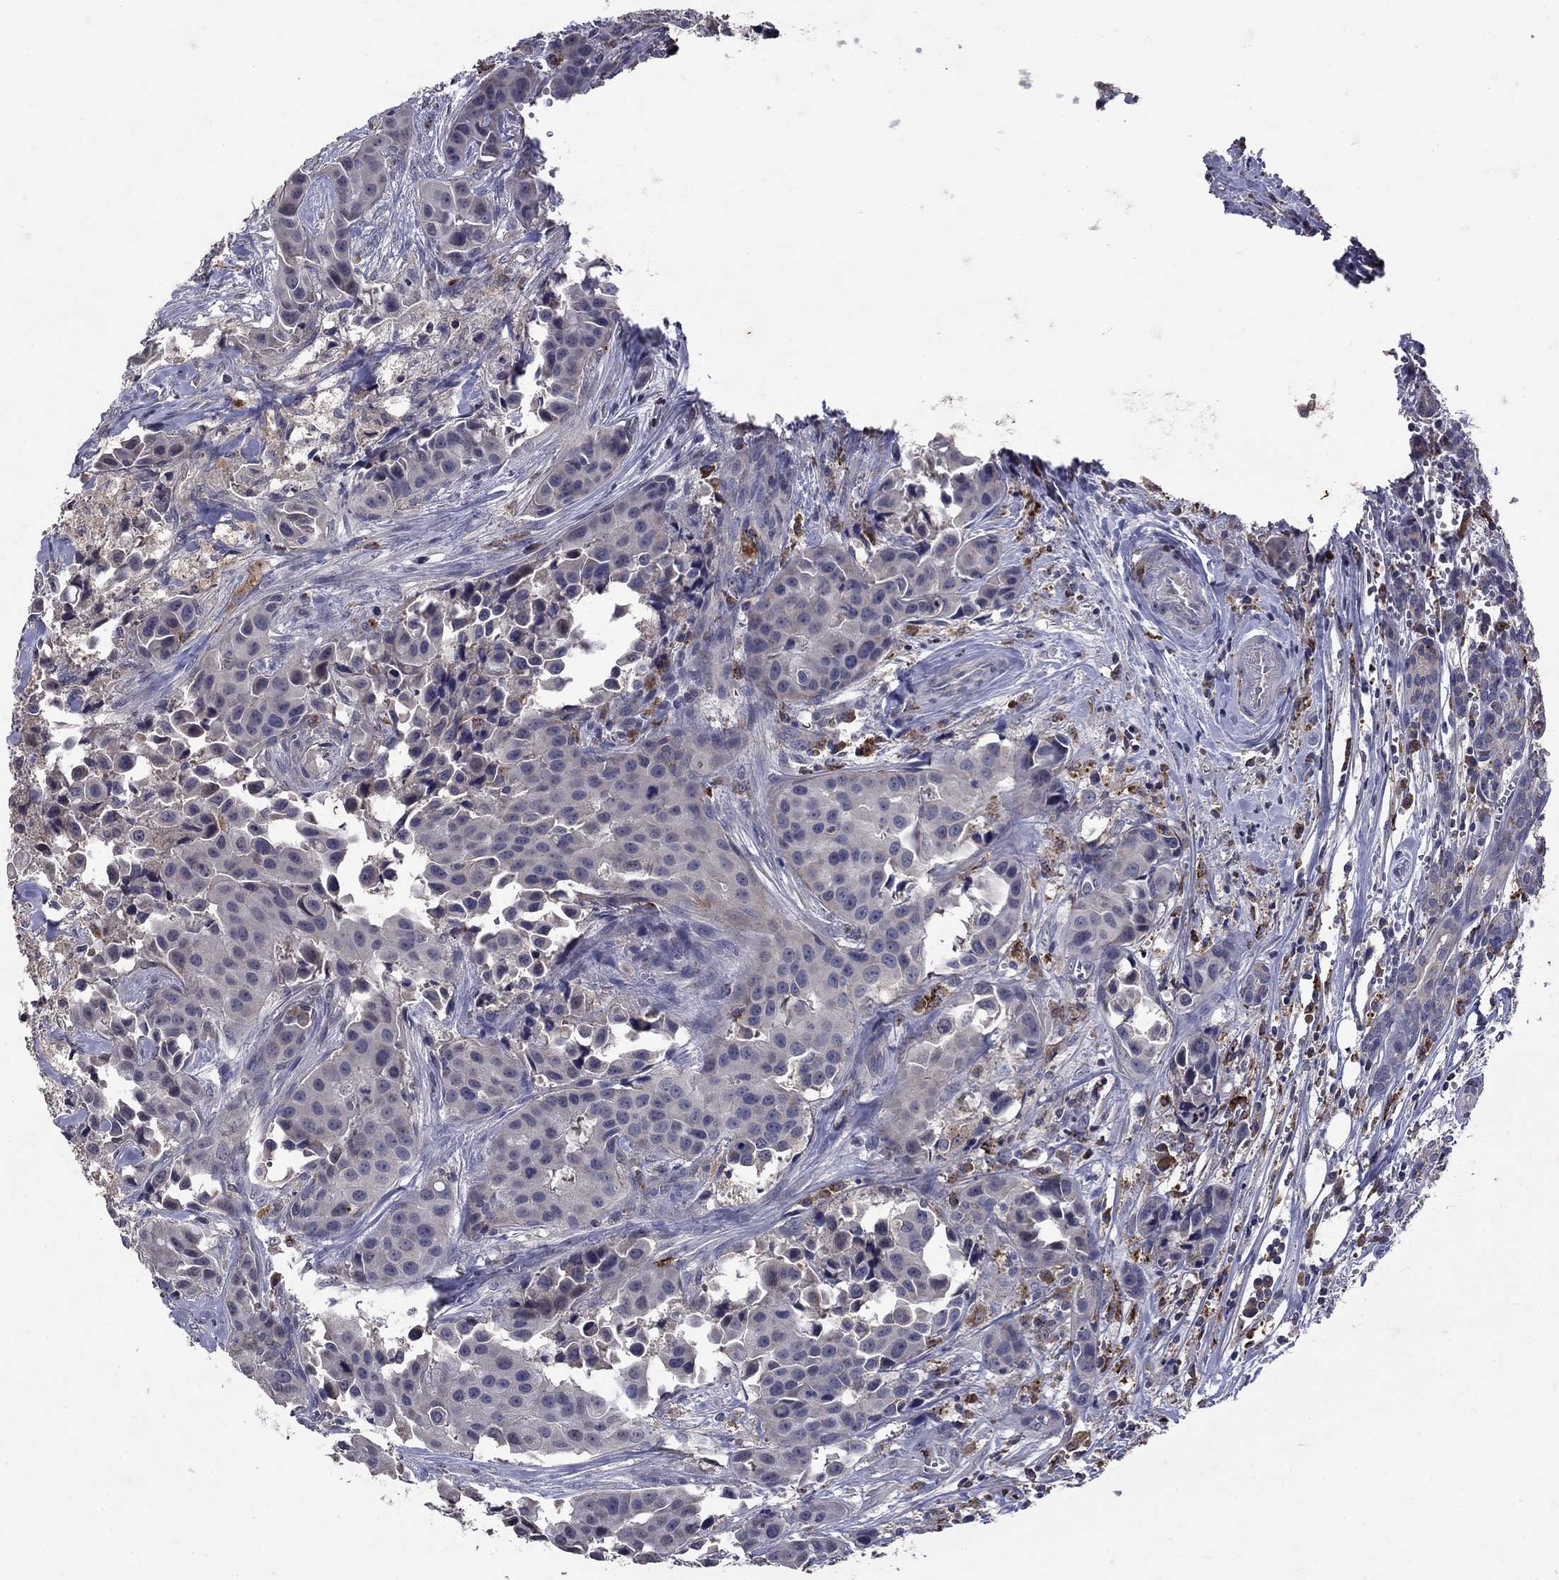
{"staining": {"intensity": "negative", "quantity": "none", "location": "none"}, "tissue": "head and neck cancer", "cell_type": "Tumor cells", "image_type": "cancer", "snomed": [{"axis": "morphology", "description": "Adenocarcinoma, NOS"}, {"axis": "topography", "description": "Head-Neck"}], "caption": "The IHC image has no significant staining in tumor cells of head and neck cancer tissue.", "gene": "NPC2", "patient": {"sex": "male", "age": 76}}